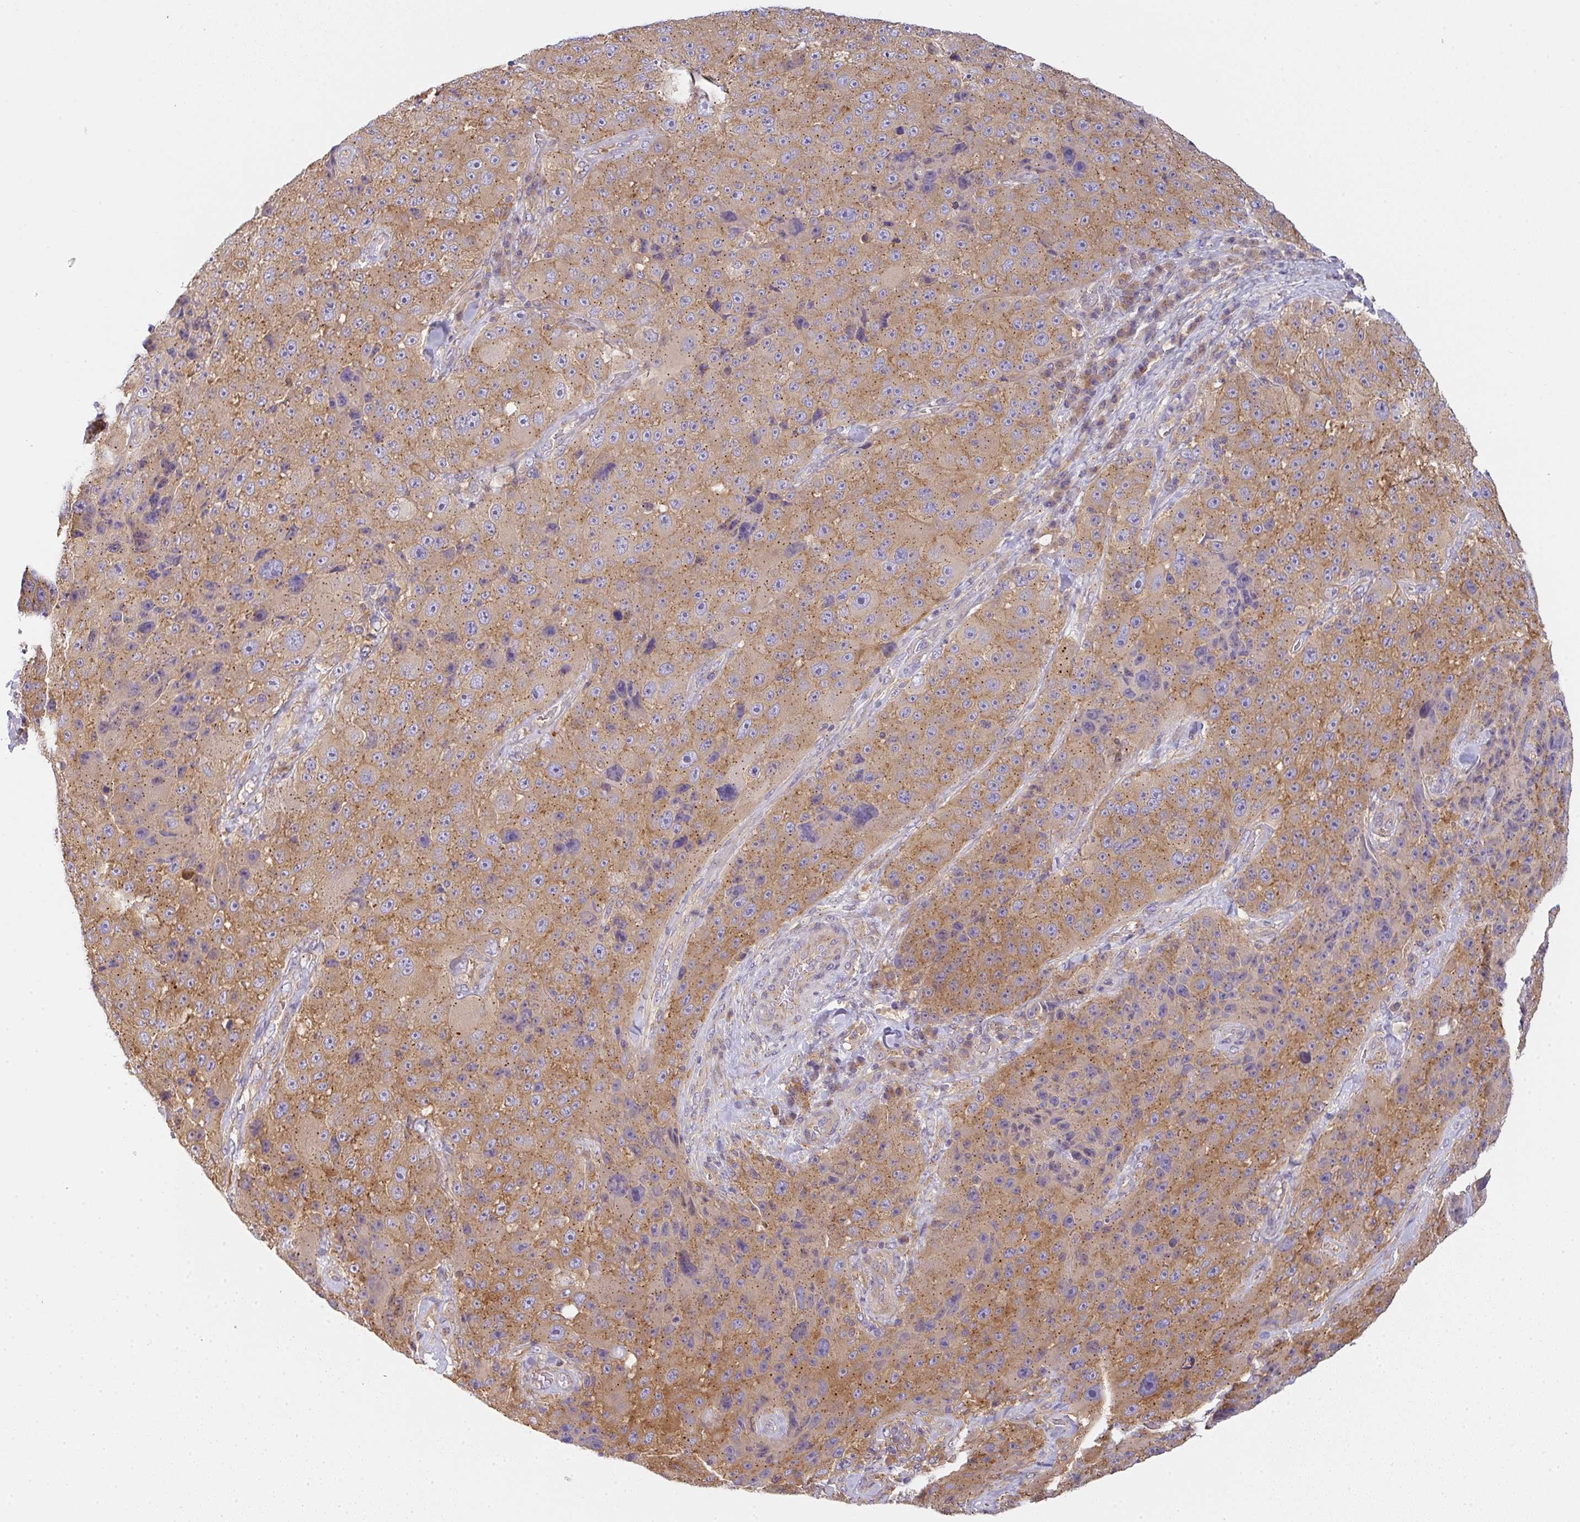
{"staining": {"intensity": "moderate", "quantity": ">75%", "location": "cytoplasmic/membranous"}, "tissue": "melanoma", "cell_type": "Tumor cells", "image_type": "cancer", "snomed": [{"axis": "morphology", "description": "Malignant melanoma, Metastatic site"}, {"axis": "topography", "description": "Lymph node"}], "caption": "A photomicrograph of human melanoma stained for a protein reveals moderate cytoplasmic/membranous brown staining in tumor cells.", "gene": "SNX5", "patient": {"sex": "male", "age": 62}}